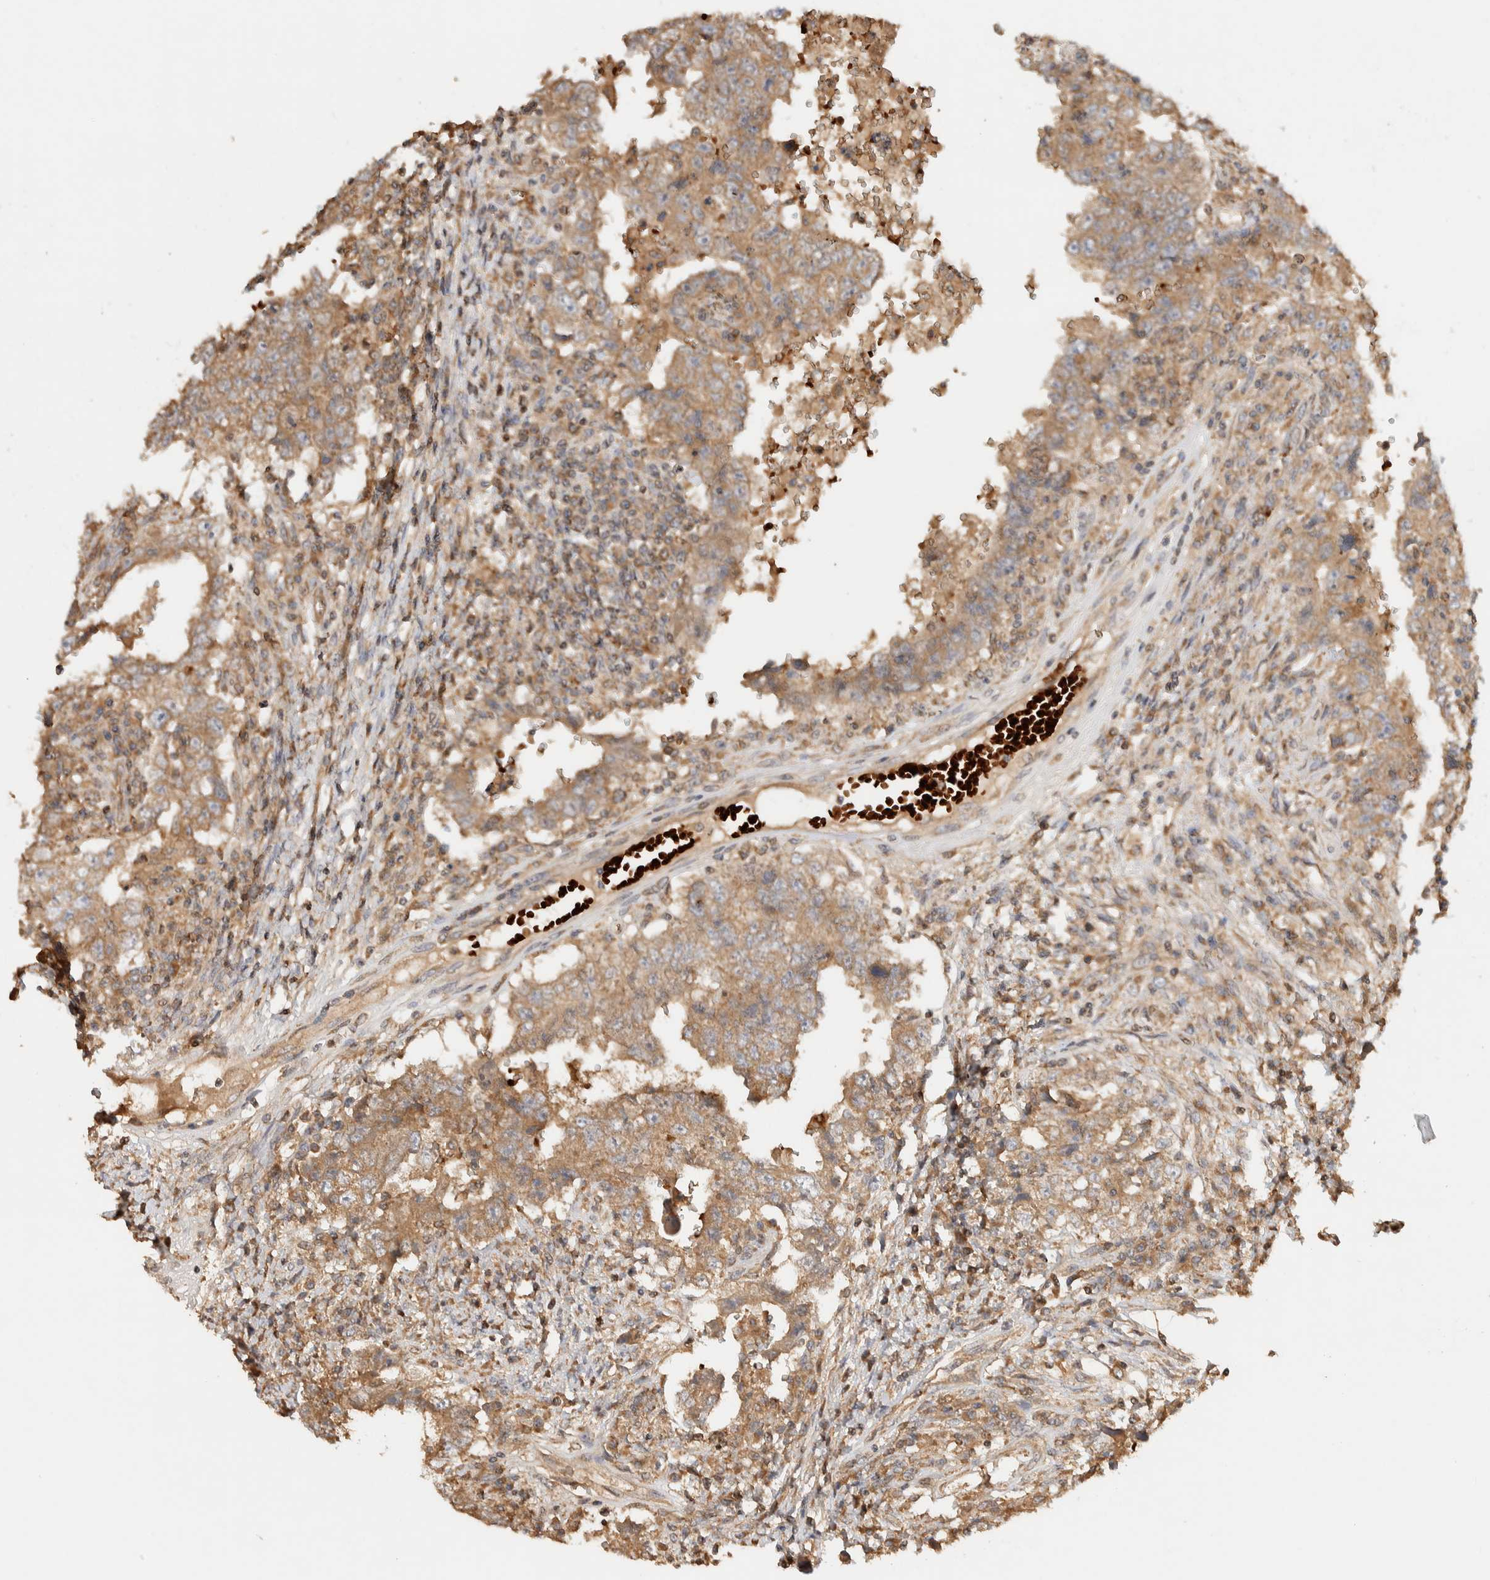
{"staining": {"intensity": "moderate", "quantity": ">75%", "location": "cytoplasmic/membranous"}, "tissue": "testis cancer", "cell_type": "Tumor cells", "image_type": "cancer", "snomed": [{"axis": "morphology", "description": "Carcinoma, Embryonal, NOS"}, {"axis": "topography", "description": "Testis"}], "caption": "A micrograph of testis cancer stained for a protein demonstrates moderate cytoplasmic/membranous brown staining in tumor cells.", "gene": "TTI2", "patient": {"sex": "male", "age": 26}}